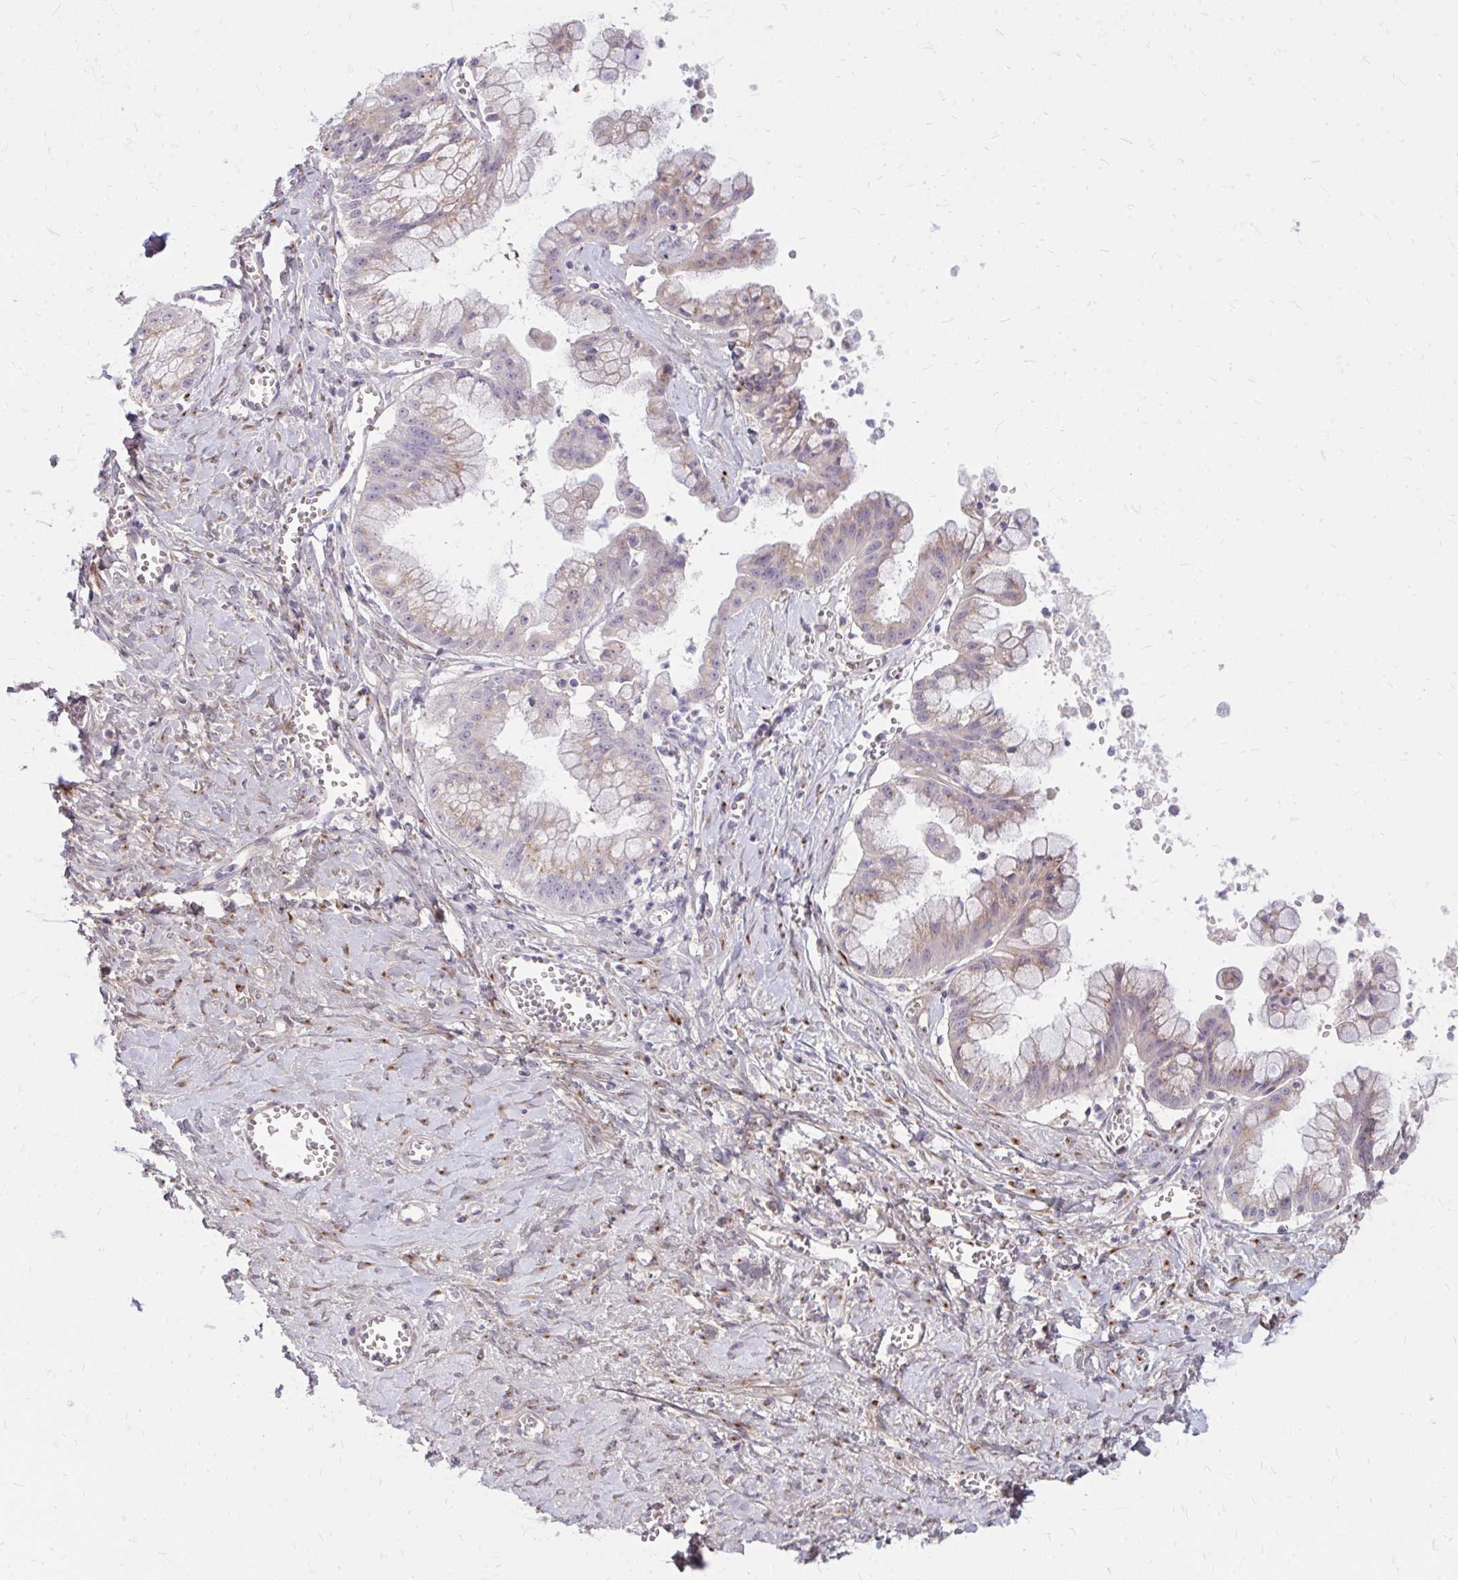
{"staining": {"intensity": "weak", "quantity": "<25%", "location": "cytoplasmic/membranous"}, "tissue": "ovarian cancer", "cell_type": "Tumor cells", "image_type": "cancer", "snomed": [{"axis": "morphology", "description": "Cystadenocarcinoma, mucinous, NOS"}, {"axis": "topography", "description": "Ovary"}], "caption": "This is an IHC image of mucinous cystadenocarcinoma (ovarian). There is no positivity in tumor cells.", "gene": "RAB6B", "patient": {"sex": "female", "age": 70}}